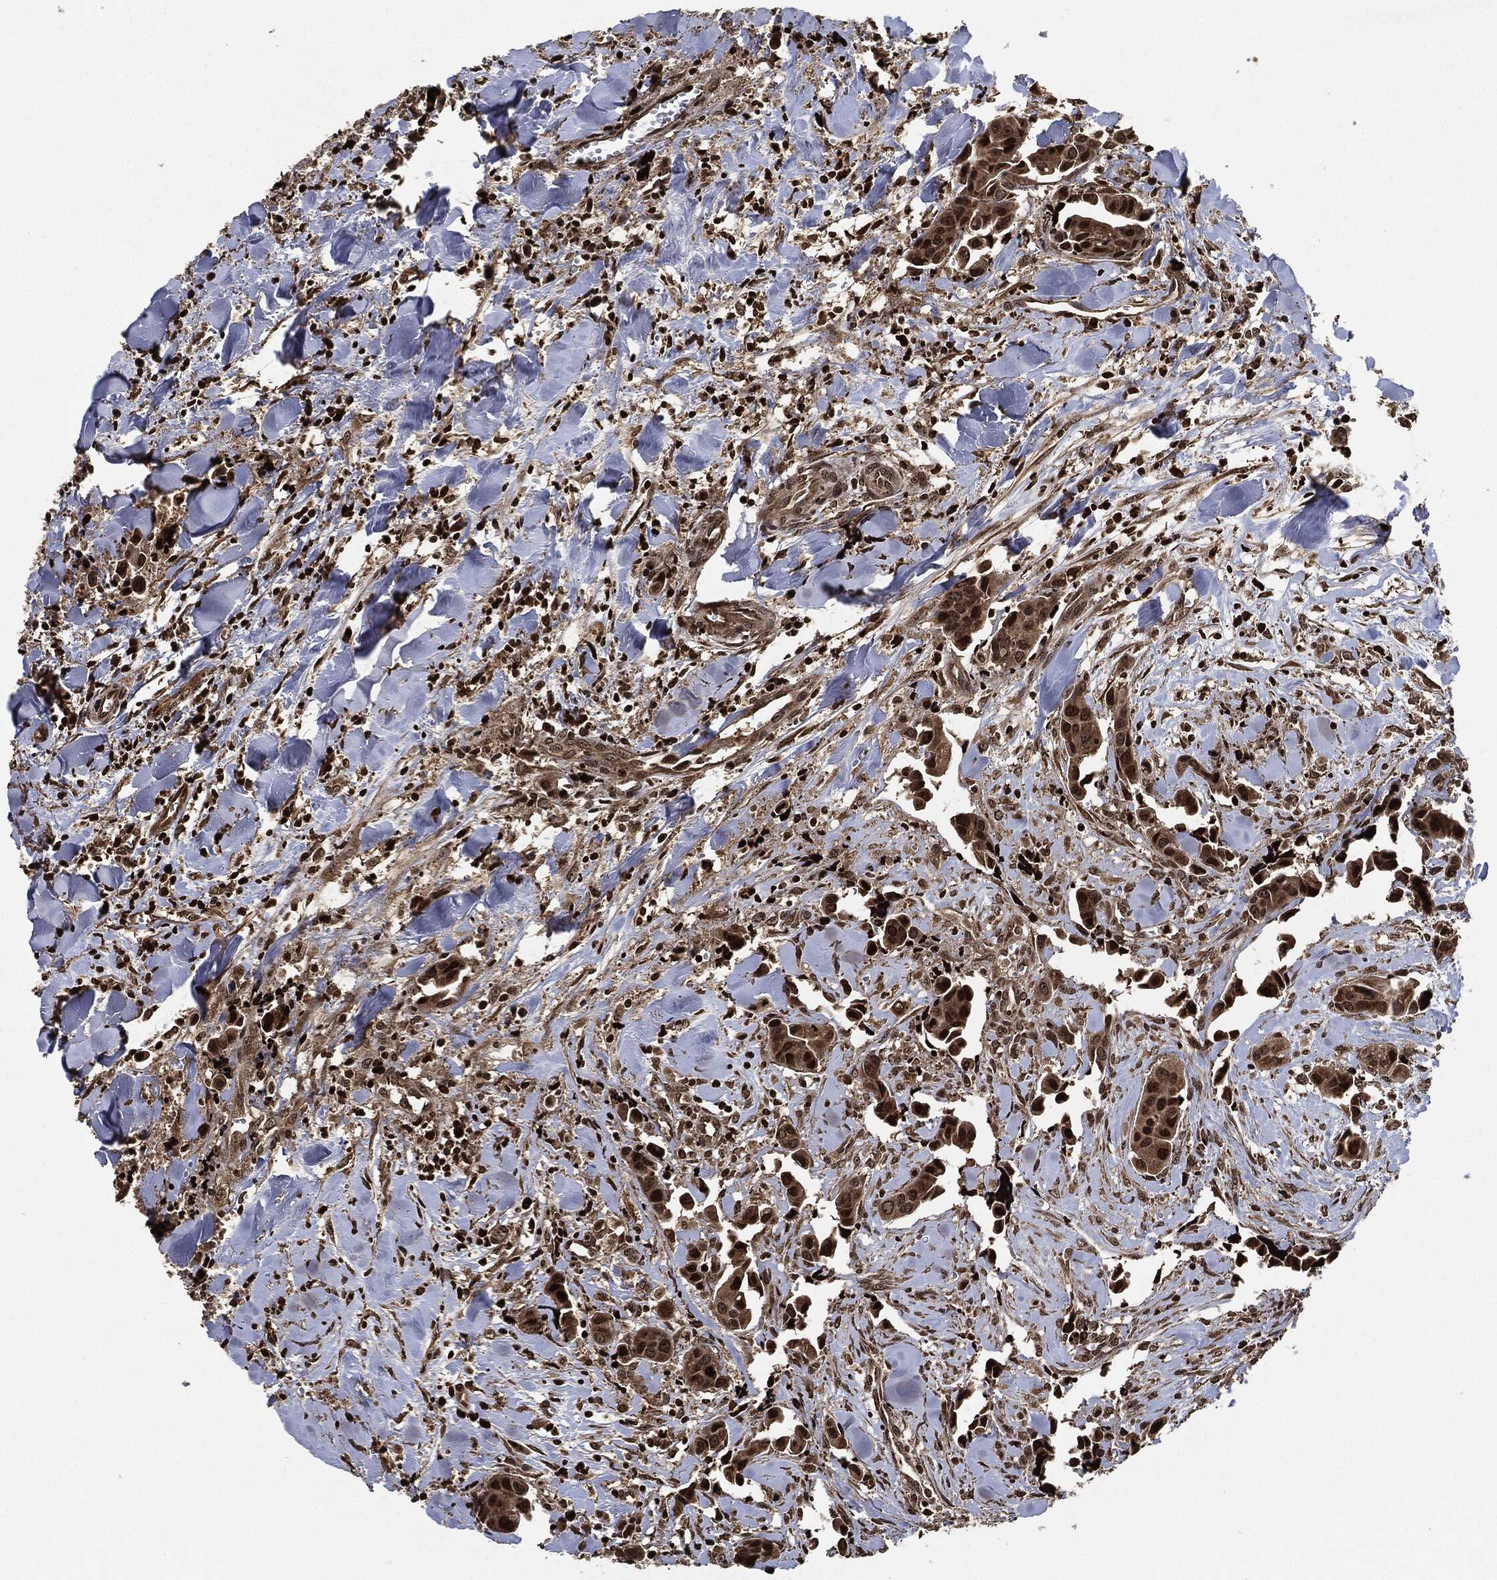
{"staining": {"intensity": "moderate", "quantity": "25%-75%", "location": "cytoplasmic/membranous,nuclear"}, "tissue": "head and neck cancer", "cell_type": "Tumor cells", "image_type": "cancer", "snomed": [{"axis": "morphology", "description": "Adenocarcinoma, NOS"}, {"axis": "topography", "description": "Head-Neck"}], "caption": "Protein analysis of head and neck adenocarcinoma tissue reveals moderate cytoplasmic/membranous and nuclear expression in about 25%-75% of tumor cells.", "gene": "PDK1", "patient": {"sex": "male", "age": 76}}